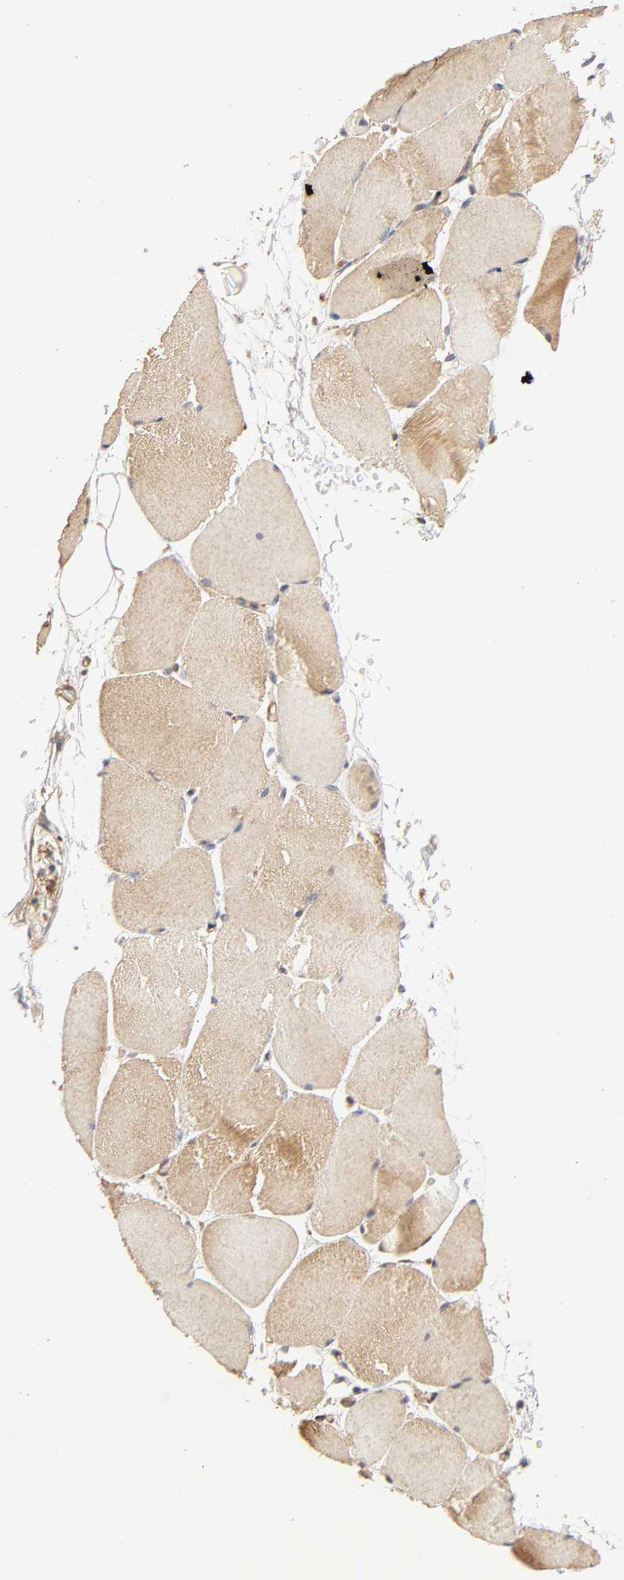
{"staining": {"intensity": "strong", "quantity": "25%-75%", "location": "cytoplasmic/membranous"}, "tissue": "skeletal muscle", "cell_type": "Myocytes", "image_type": "normal", "snomed": [{"axis": "morphology", "description": "Normal tissue, NOS"}, {"axis": "topography", "description": "Skeletal muscle"}, {"axis": "topography", "description": "Parathyroid gland"}], "caption": "This photomicrograph reveals immunohistochemistry staining of benign human skeletal muscle, with high strong cytoplasmic/membranous staining in approximately 25%-75% of myocytes.", "gene": "EPS8", "patient": {"sex": "female", "age": 37}}